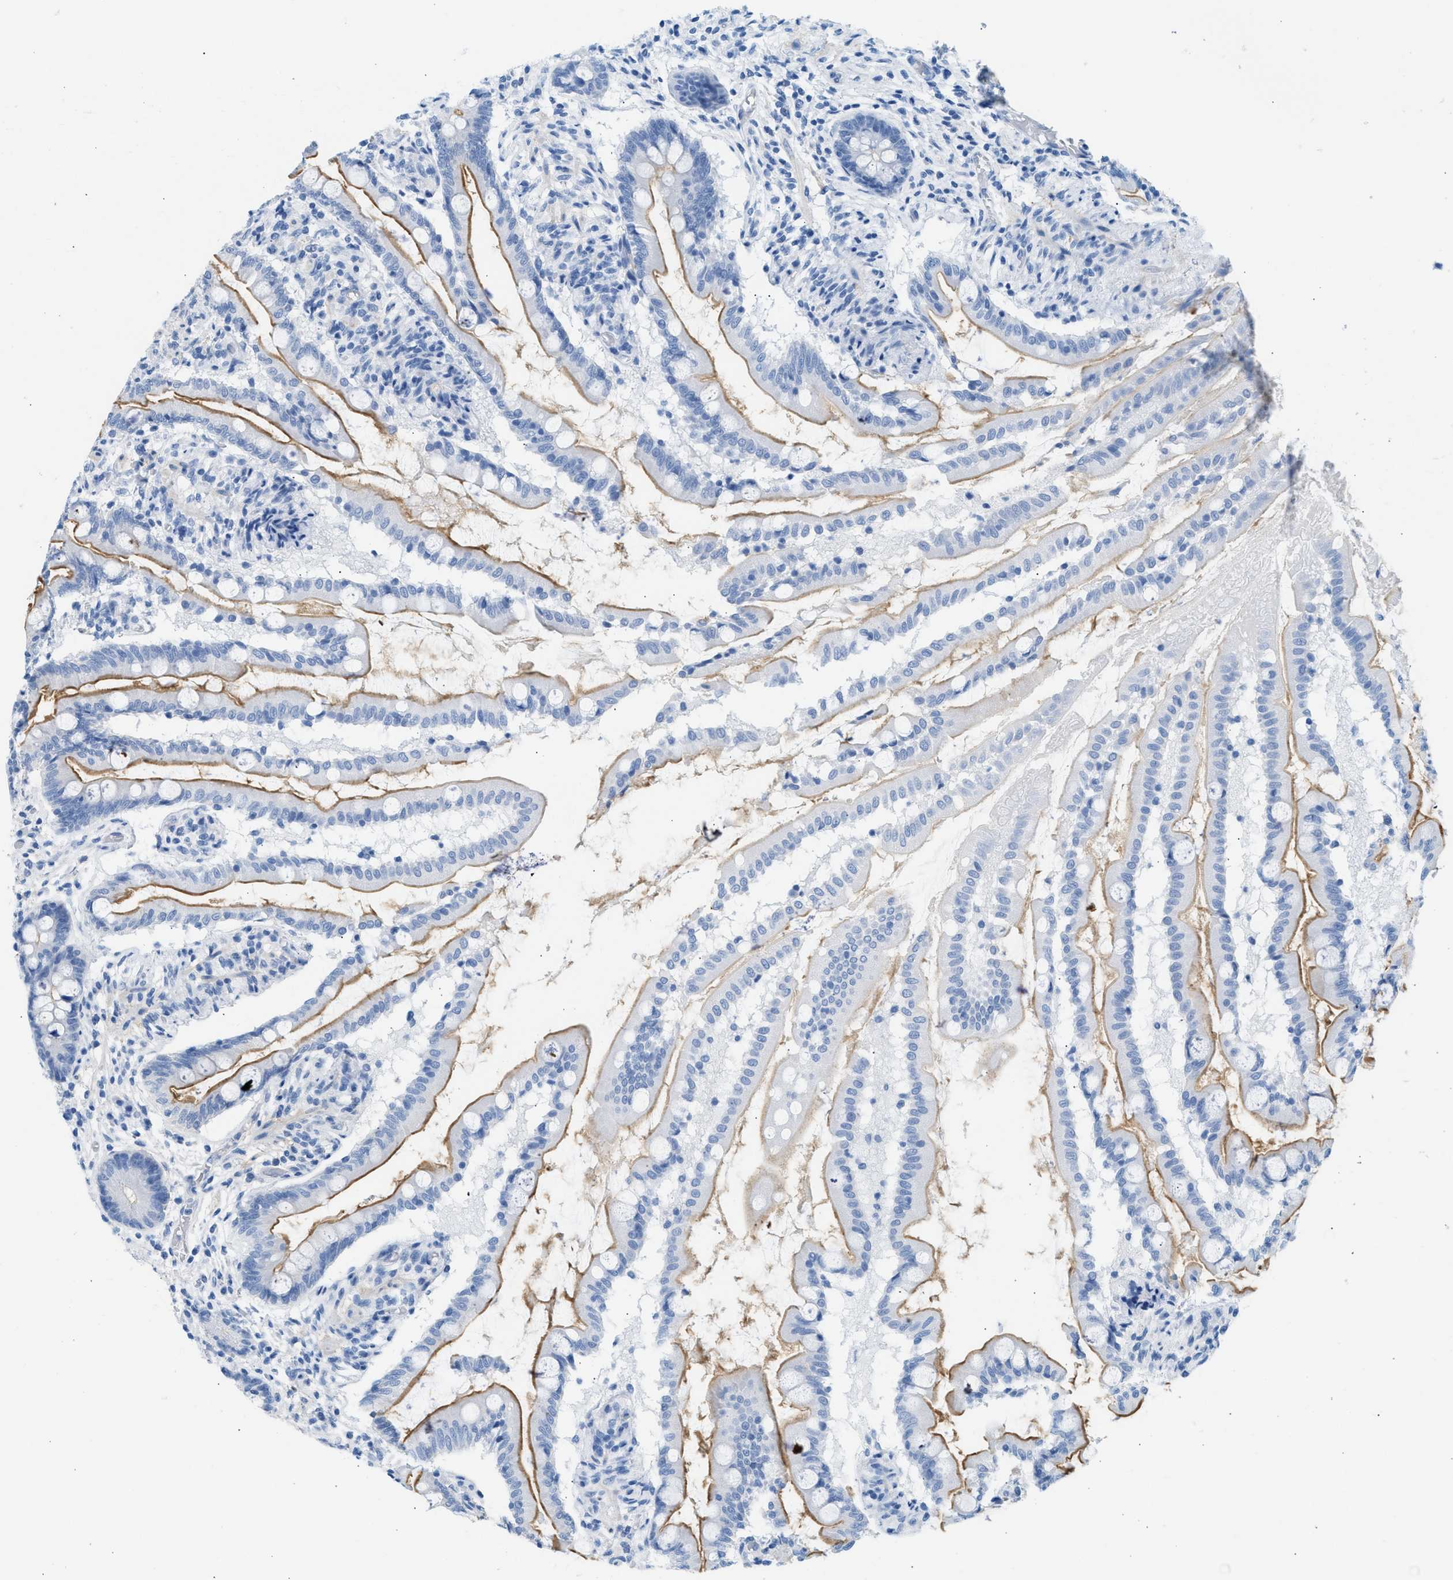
{"staining": {"intensity": "moderate", "quantity": "25%-75%", "location": "cytoplasmic/membranous"}, "tissue": "small intestine", "cell_type": "Glandular cells", "image_type": "normal", "snomed": [{"axis": "morphology", "description": "Normal tissue, NOS"}, {"axis": "topography", "description": "Small intestine"}], "caption": "IHC of normal small intestine demonstrates medium levels of moderate cytoplasmic/membranous staining in about 25%-75% of glandular cells. (brown staining indicates protein expression, while blue staining denotes nuclei).", "gene": "SPAM1", "patient": {"sex": "female", "age": 56}}